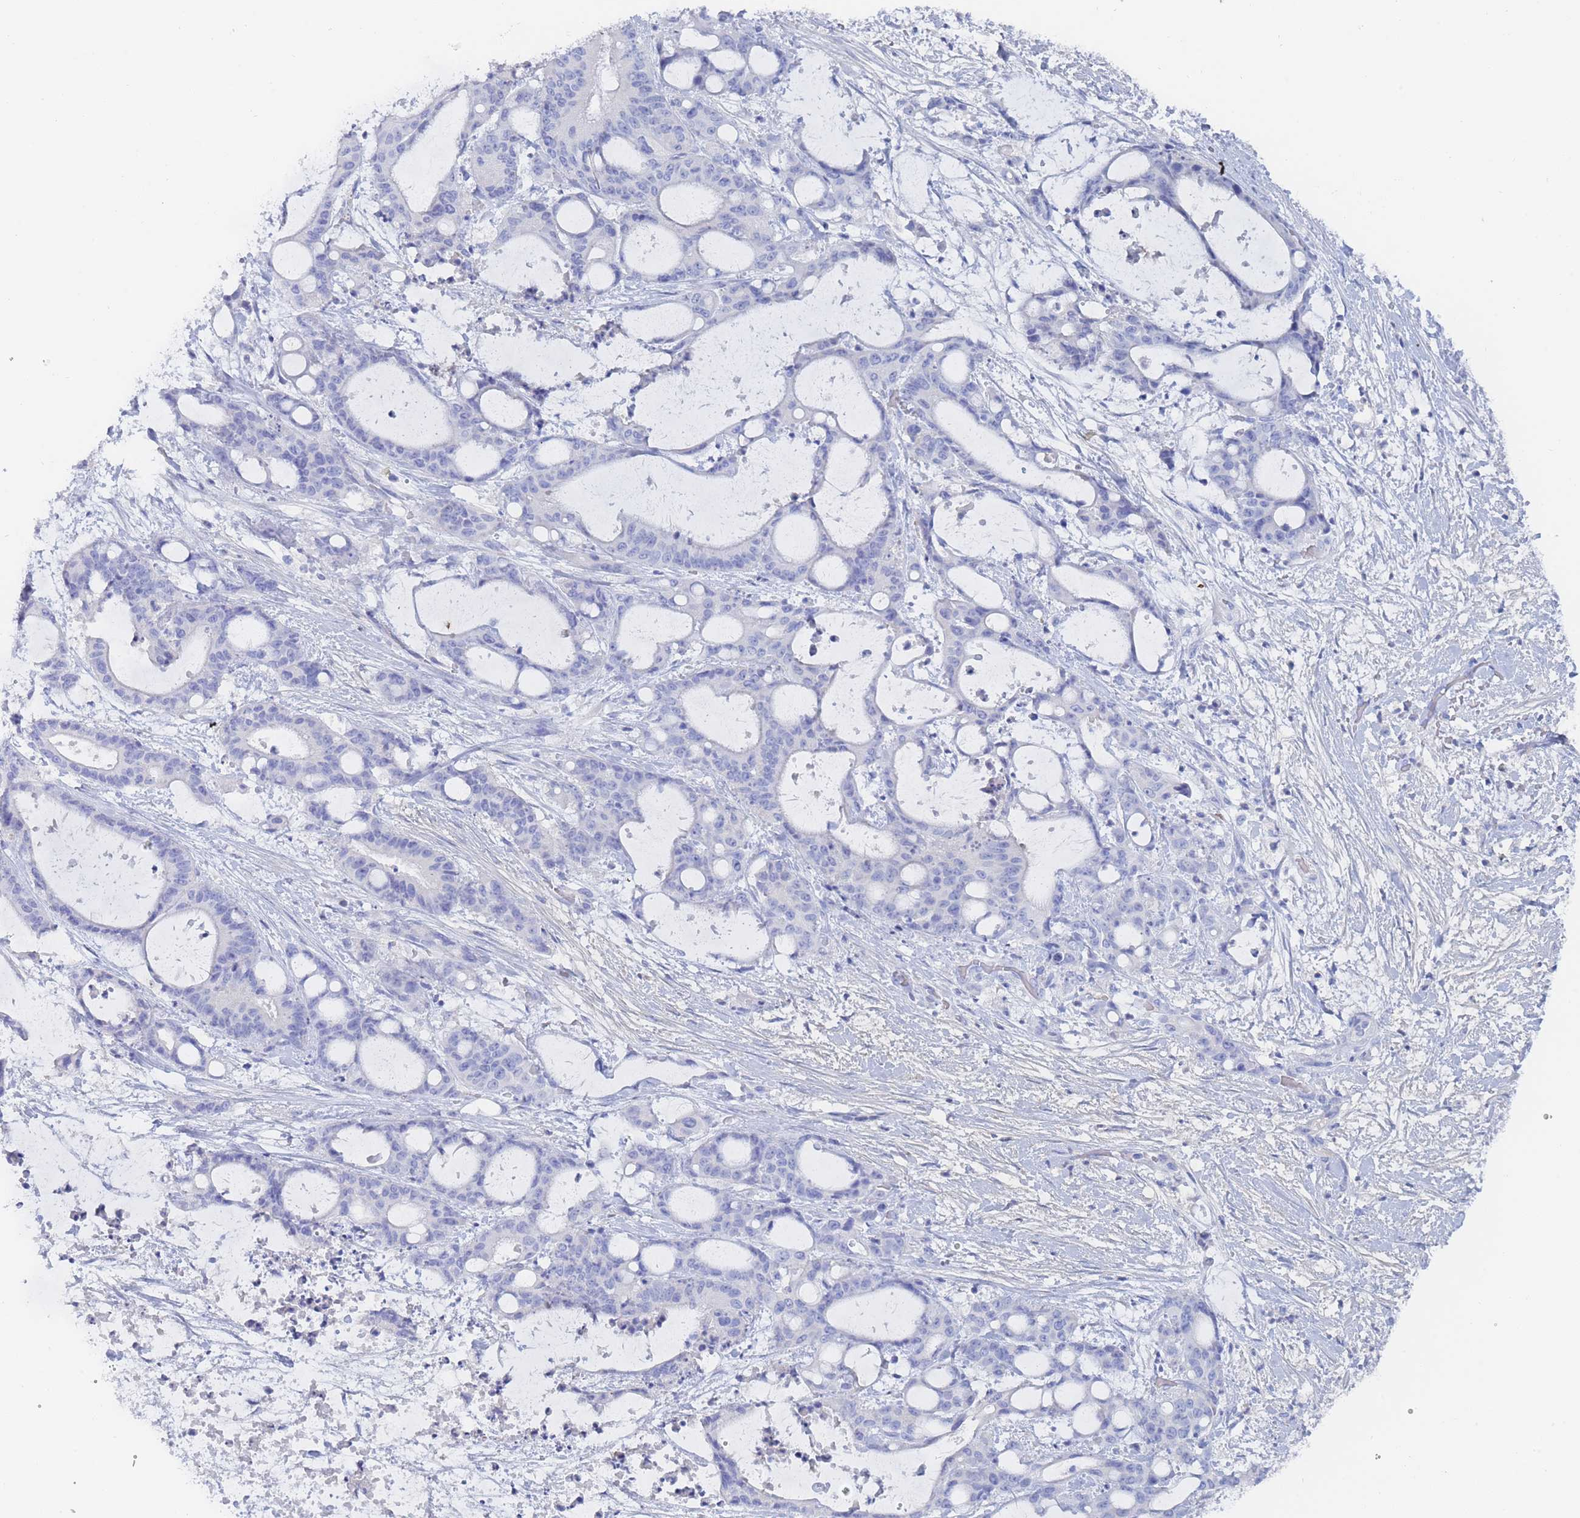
{"staining": {"intensity": "negative", "quantity": "none", "location": "none"}, "tissue": "liver cancer", "cell_type": "Tumor cells", "image_type": "cancer", "snomed": [{"axis": "morphology", "description": "Normal tissue, NOS"}, {"axis": "morphology", "description": "Cholangiocarcinoma"}, {"axis": "topography", "description": "Liver"}, {"axis": "topography", "description": "Peripheral nerve tissue"}], "caption": "The histopathology image demonstrates no significant staining in tumor cells of cholangiocarcinoma (liver). (Stains: DAB immunohistochemistry with hematoxylin counter stain, Microscopy: brightfield microscopy at high magnification).", "gene": "SLC25A35", "patient": {"sex": "female", "age": 73}}